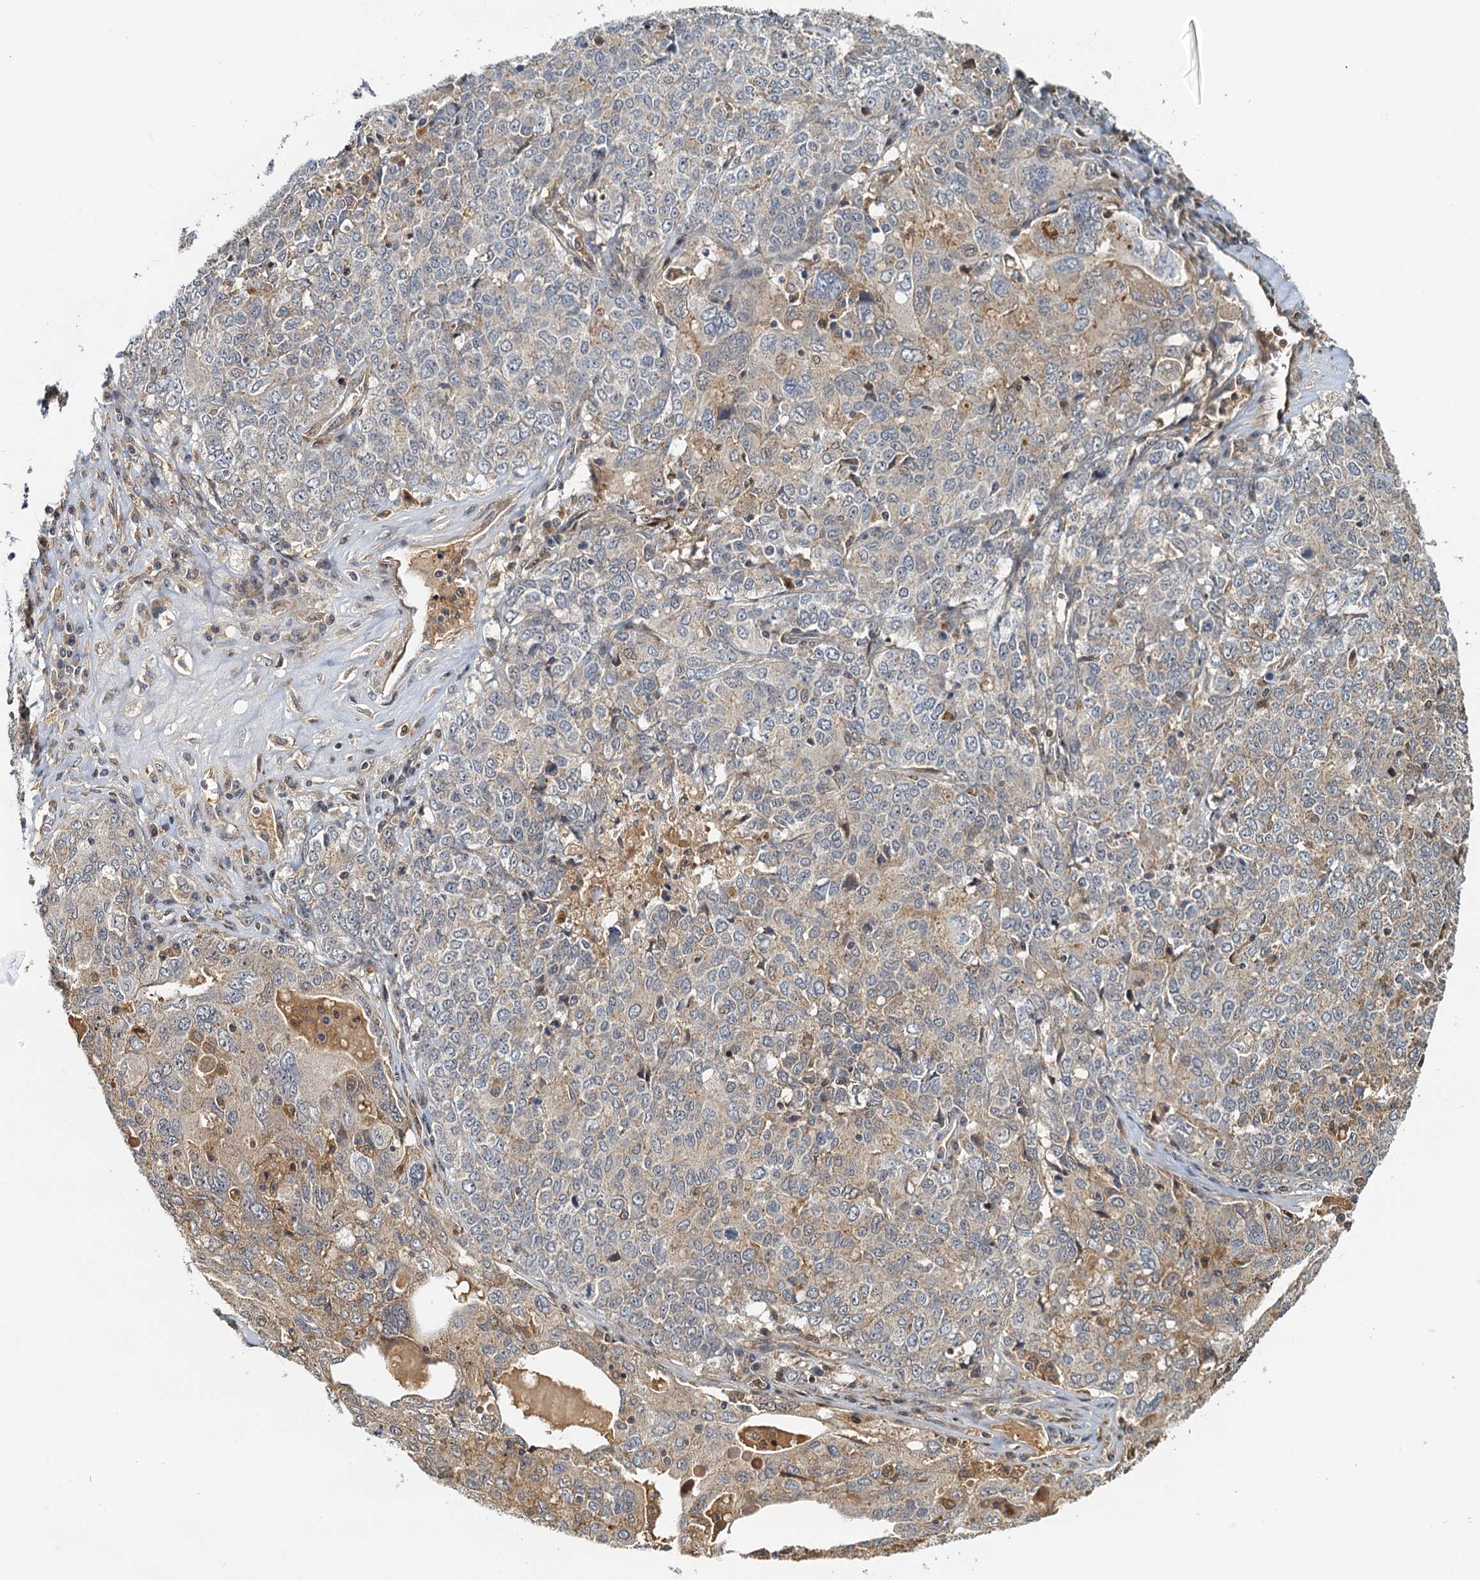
{"staining": {"intensity": "weak", "quantity": "25%-75%", "location": "cytoplasmic/membranous"}, "tissue": "ovarian cancer", "cell_type": "Tumor cells", "image_type": "cancer", "snomed": [{"axis": "morphology", "description": "Carcinoma, endometroid"}, {"axis": "topography", "description": "Ovary"}], "caption": "Immunohistochemical staining of human ovarian endometroid carcinoma exhibits low levels of weak cytoplasmic/membranous protein staining in approximately 25%-75% of tumor cells.", "gene": "TOLLIP", "patient": {"sex": "female", "age": 62}}